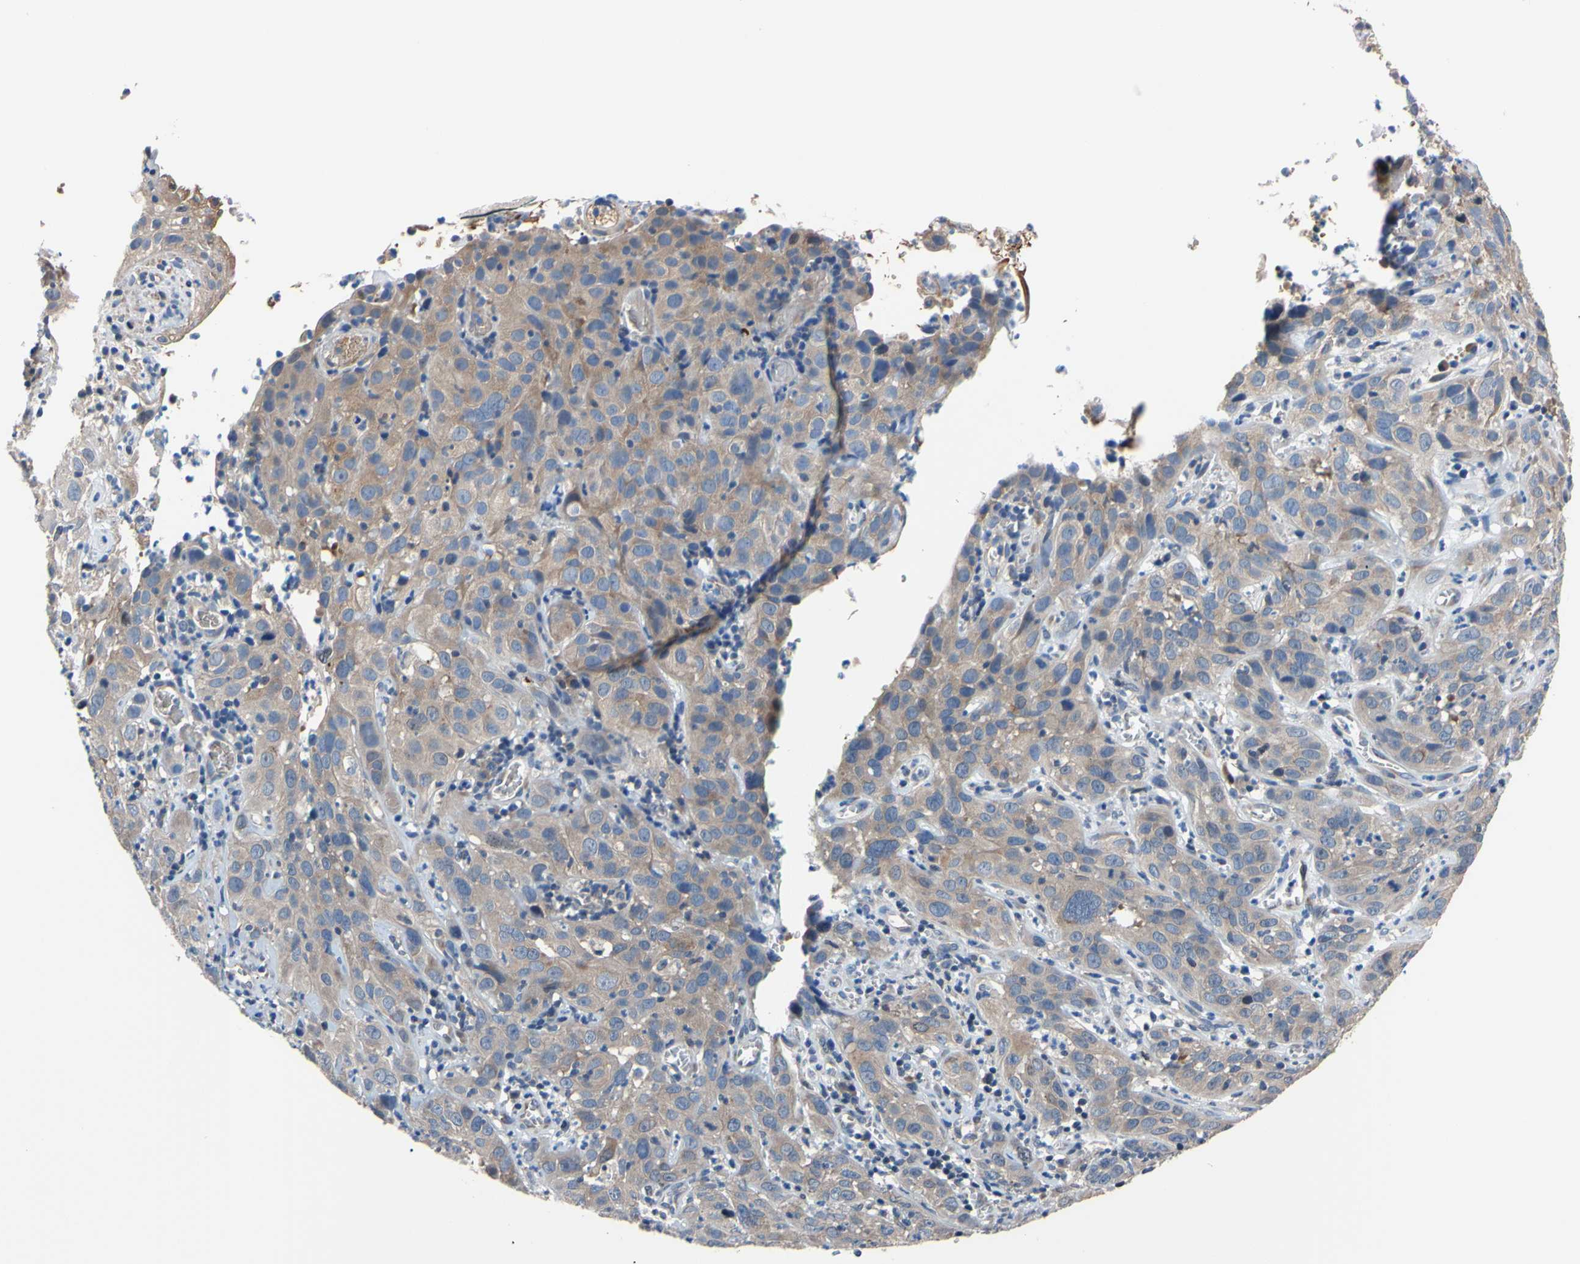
{"staining": {"intensity": "weak", "quantity": "25%-75%", "location": "cytoplasmic/membranous"}, "tissue": "cervical cancer", "cell_type": "Tumor cells", "image_type": "cancer", "snomed": [{"axis": "morphology", "description": "Squamous cell carcinoma, NOS"}, {"axis": "topography", "description": "Cervix"}], "caption": "Immunohistochemical staining of cervical squamous cell carcinoma exhibits weak cytoplasmic/membranous protein positivity in approximately 25%-75% of tumor cells.", "gene": "RARS1", "patient": {"sex": "female", "age": 32}}